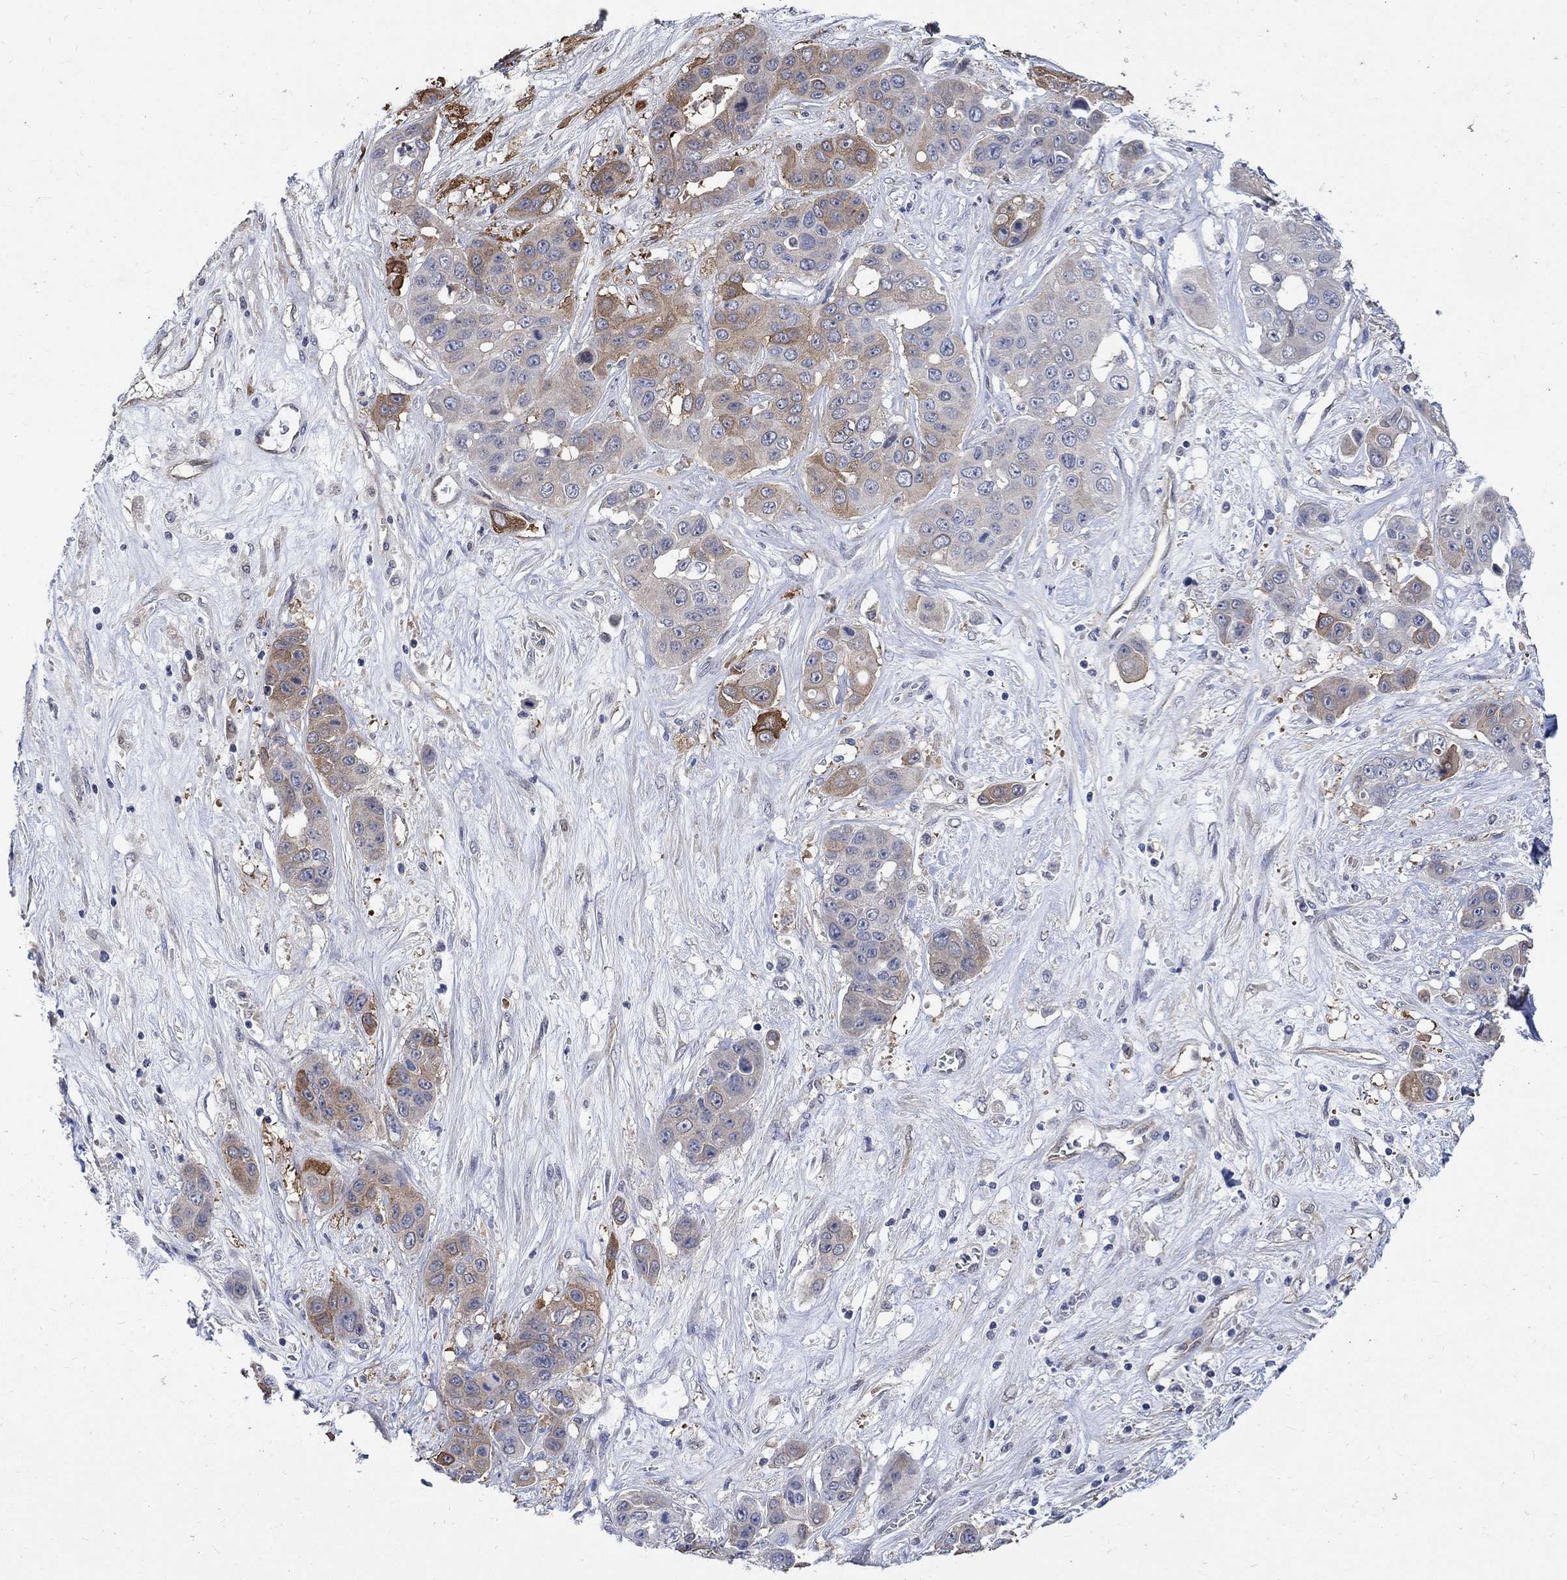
{"staining": {"intensity": "moderate", "quantity": "25%-75%", "location": "cytoplasmic/membranous"}, "tissue": "liver cancer", "cell_type": "Tumor cells", "image_type": "cancer", "snomed": [{"axis": "morphology", "description": "Cholangiocarcinoma"}, {"axis": "topography", "description": "Liver"}], "caption": "Tumor cells show medium levels of moderate cytoplasmic/membranous staining in about 25%-75% of cells in liver cholangiocarcinoma. (Stains: DAB (3,3'-diaminobenzidine) in brown, nuclei in blue, Microscopy: brightfield microscopy at high magnification).", "gene": "TGM2", "patient": {"sex": "female", "age": 52}}